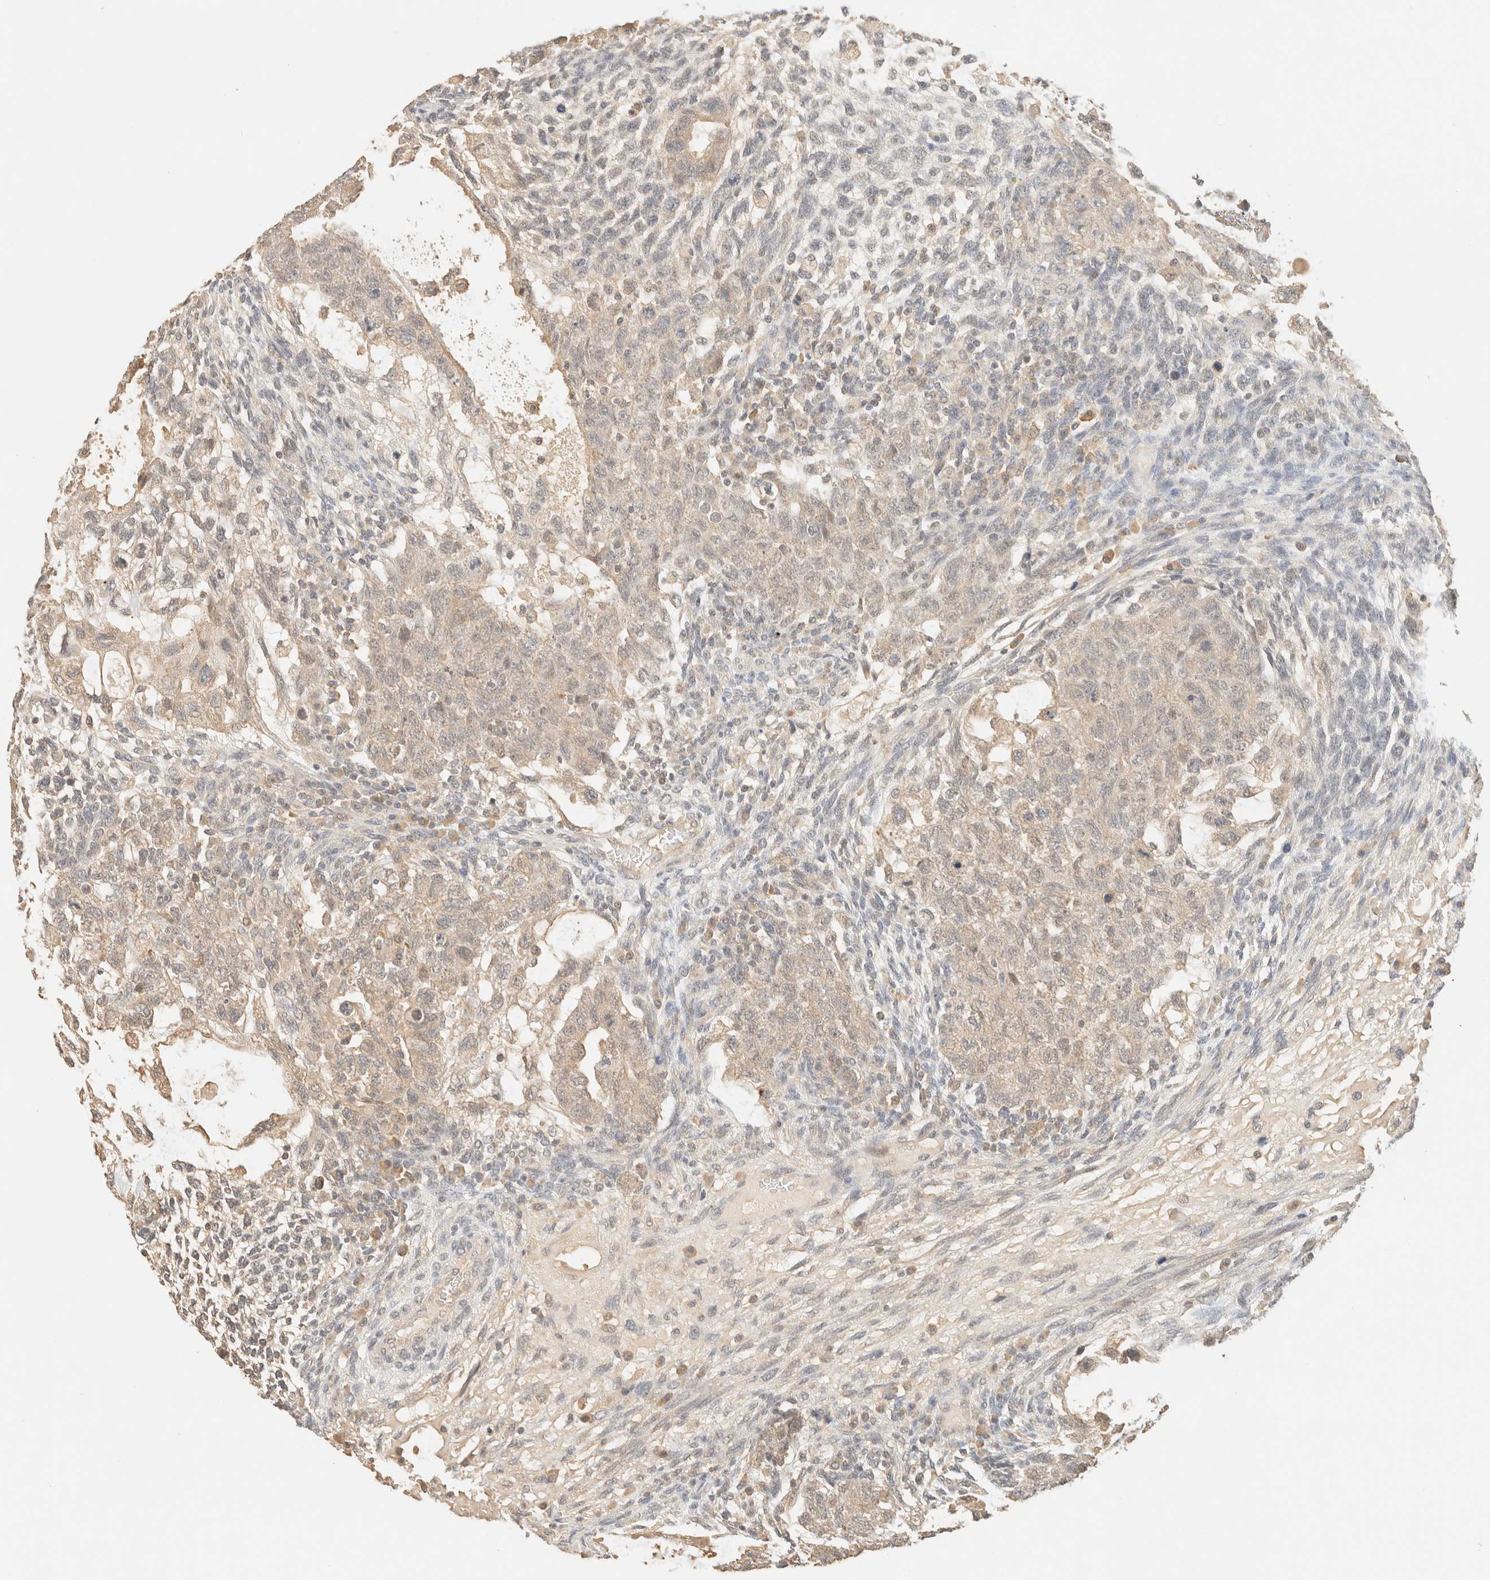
{"staining": {"intensity": "weak", "quantity": "25%-75%", "location": "cytoplasmic/membranous"}, "tissue": "testis cancer", "cell_type": "Tumor cells", "image_type": "cancer", "snomed": [{"axis": "morphology", "description": "Normal tissue, NOS"}, {"axis": "morphology", "description": "Carcinoma, Embryonal, NOS"}, {"axis": "topography", "description": "Testis"}], "caption": "Tumor cells display weak cytoplasmic/membranous positivity in about 25%-75% of cells in testis embryonal carcinoma.", "gene": "TIMD4", "patient": {"sex": "male", "age": 36}}